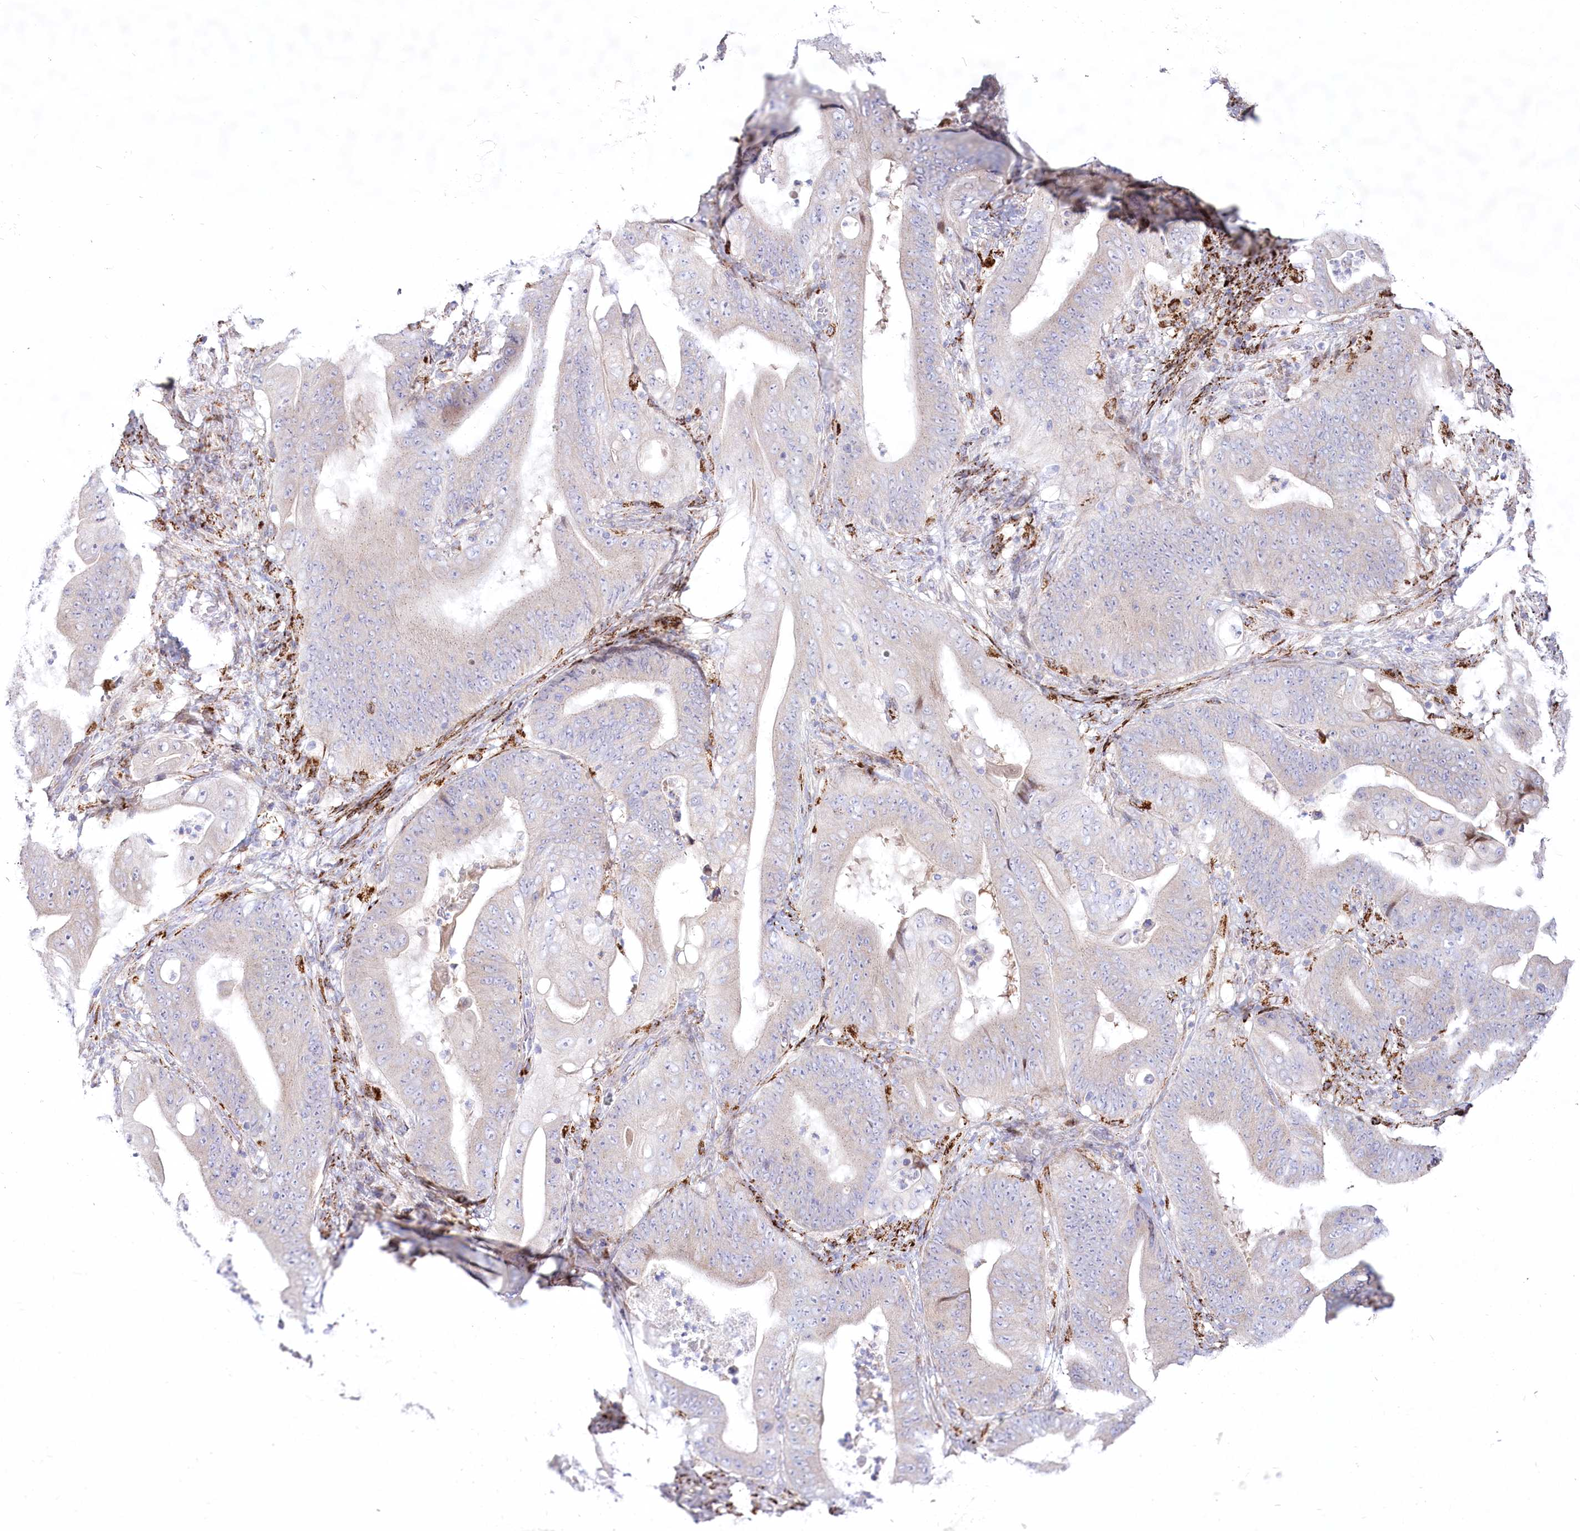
{"staining": {"intensity": "negative", "quantity": "none", "location": "none"}, "tissue": "stomach cancer", "cell_type": "Tumor cells", "image_type": "cancer", "snomed": [{"axis": "morphology", "description": "Adenocarcinoma, NOS"}, {"axis": "topography", "description": "Stomach"}], "caption": "IHC of stomach cancer (adenocarcinoma) reveals no staining in tumor cells.", "gene": "CEP164", "patient": {"sex": "female", "age": 73}}